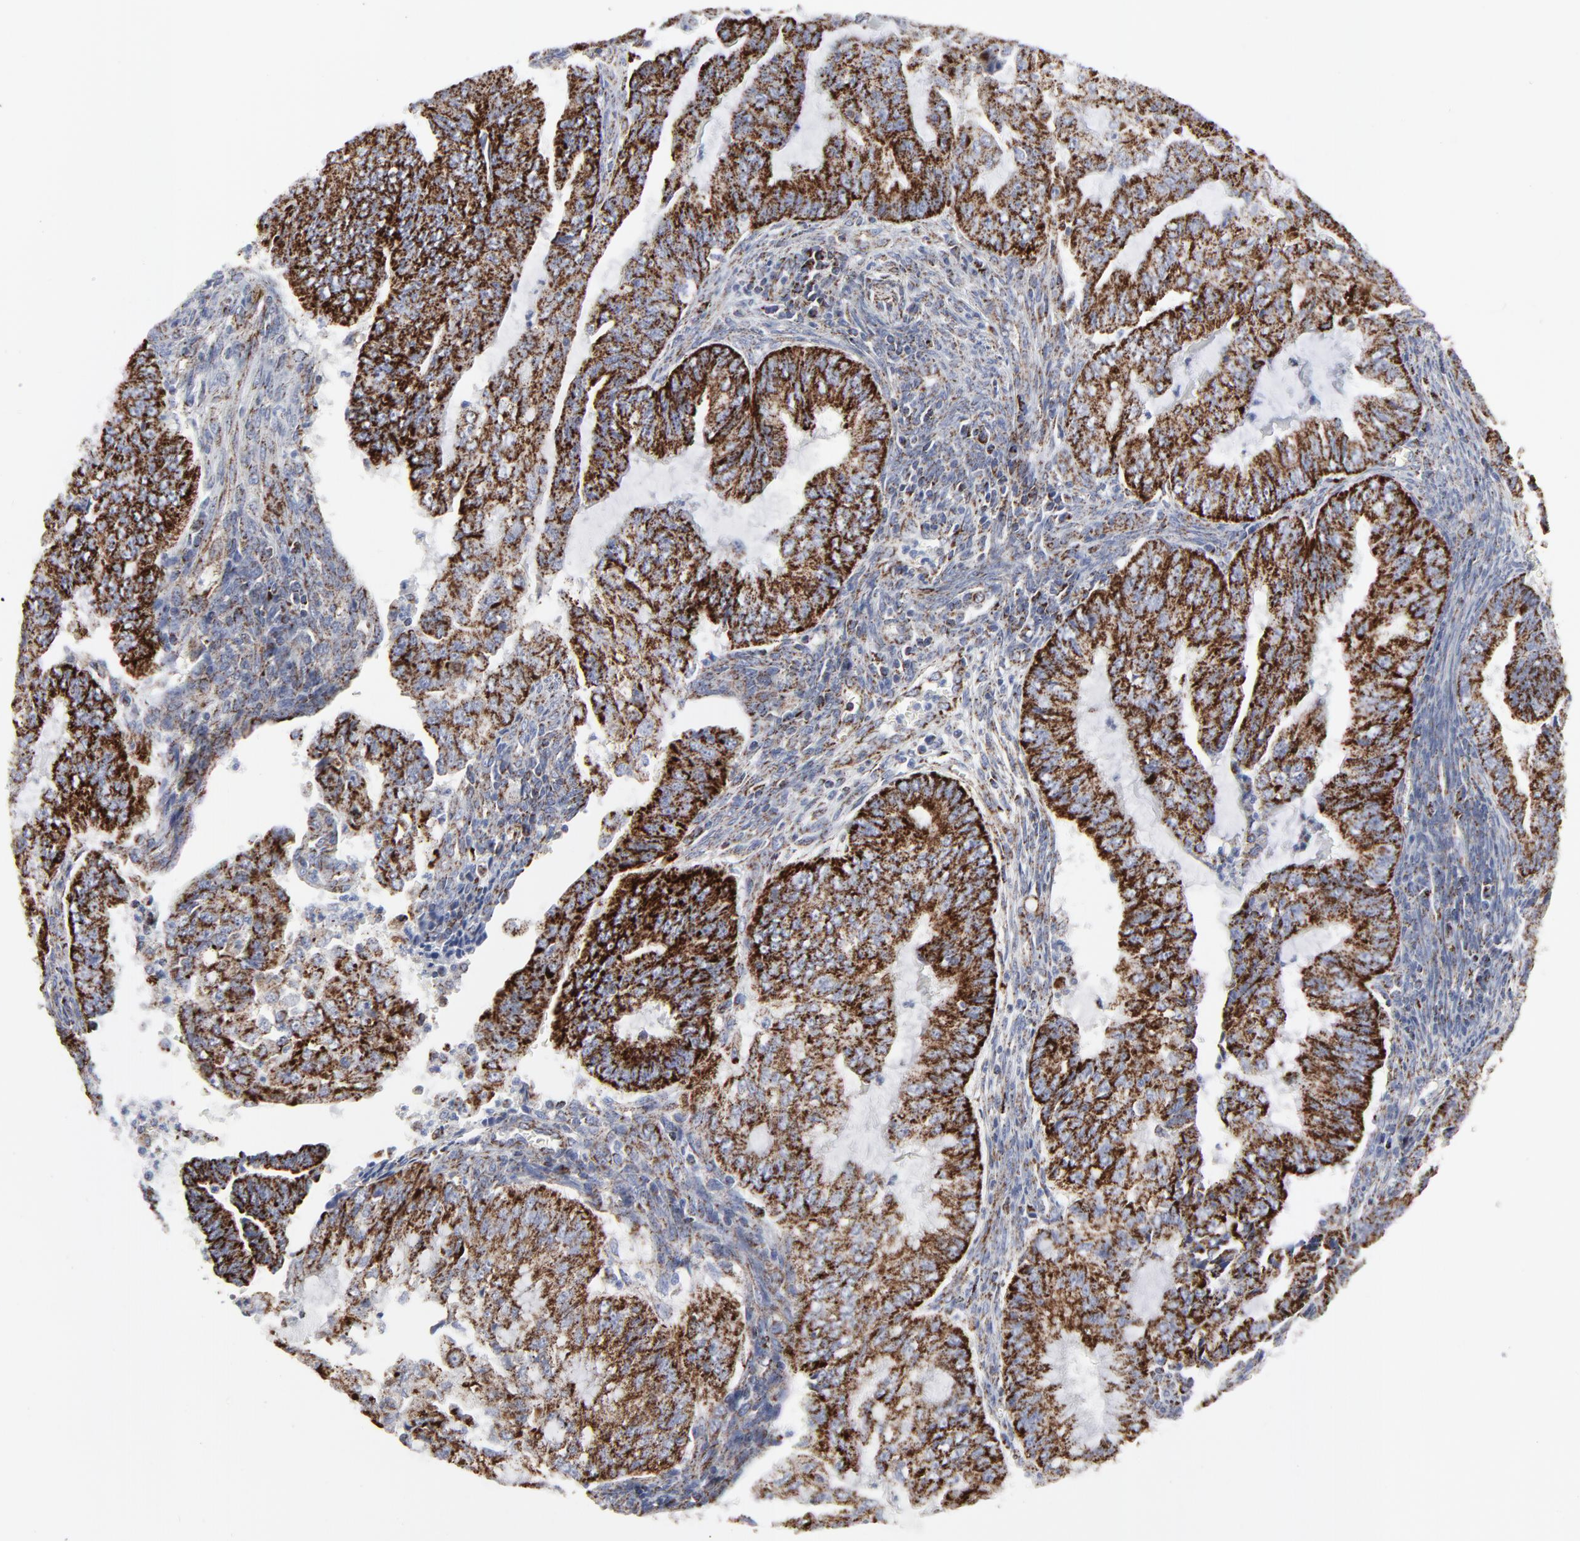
{"staining": {"intensity": "strong", "quantity": ">75%", "location": "cytoplasmic/membranous"}, "tissue": "endometrial cancer", "cell_type": "Tumor cells", "image_type": "cancer", "snomed": [{"axis": "morphology", "description": "Adenocarcinoma, NOS"}, {"axis": "topography", "description": "Endometrium"}], "caption": "A histopathology image of endometrial cancer (adenocarcinoma) stained for a protein exhibits strong cytoplasmic/membranous brown staining in tumor cells.", "gene": "TXNRD2", "patient": {"sex": "female", "age": 75}}